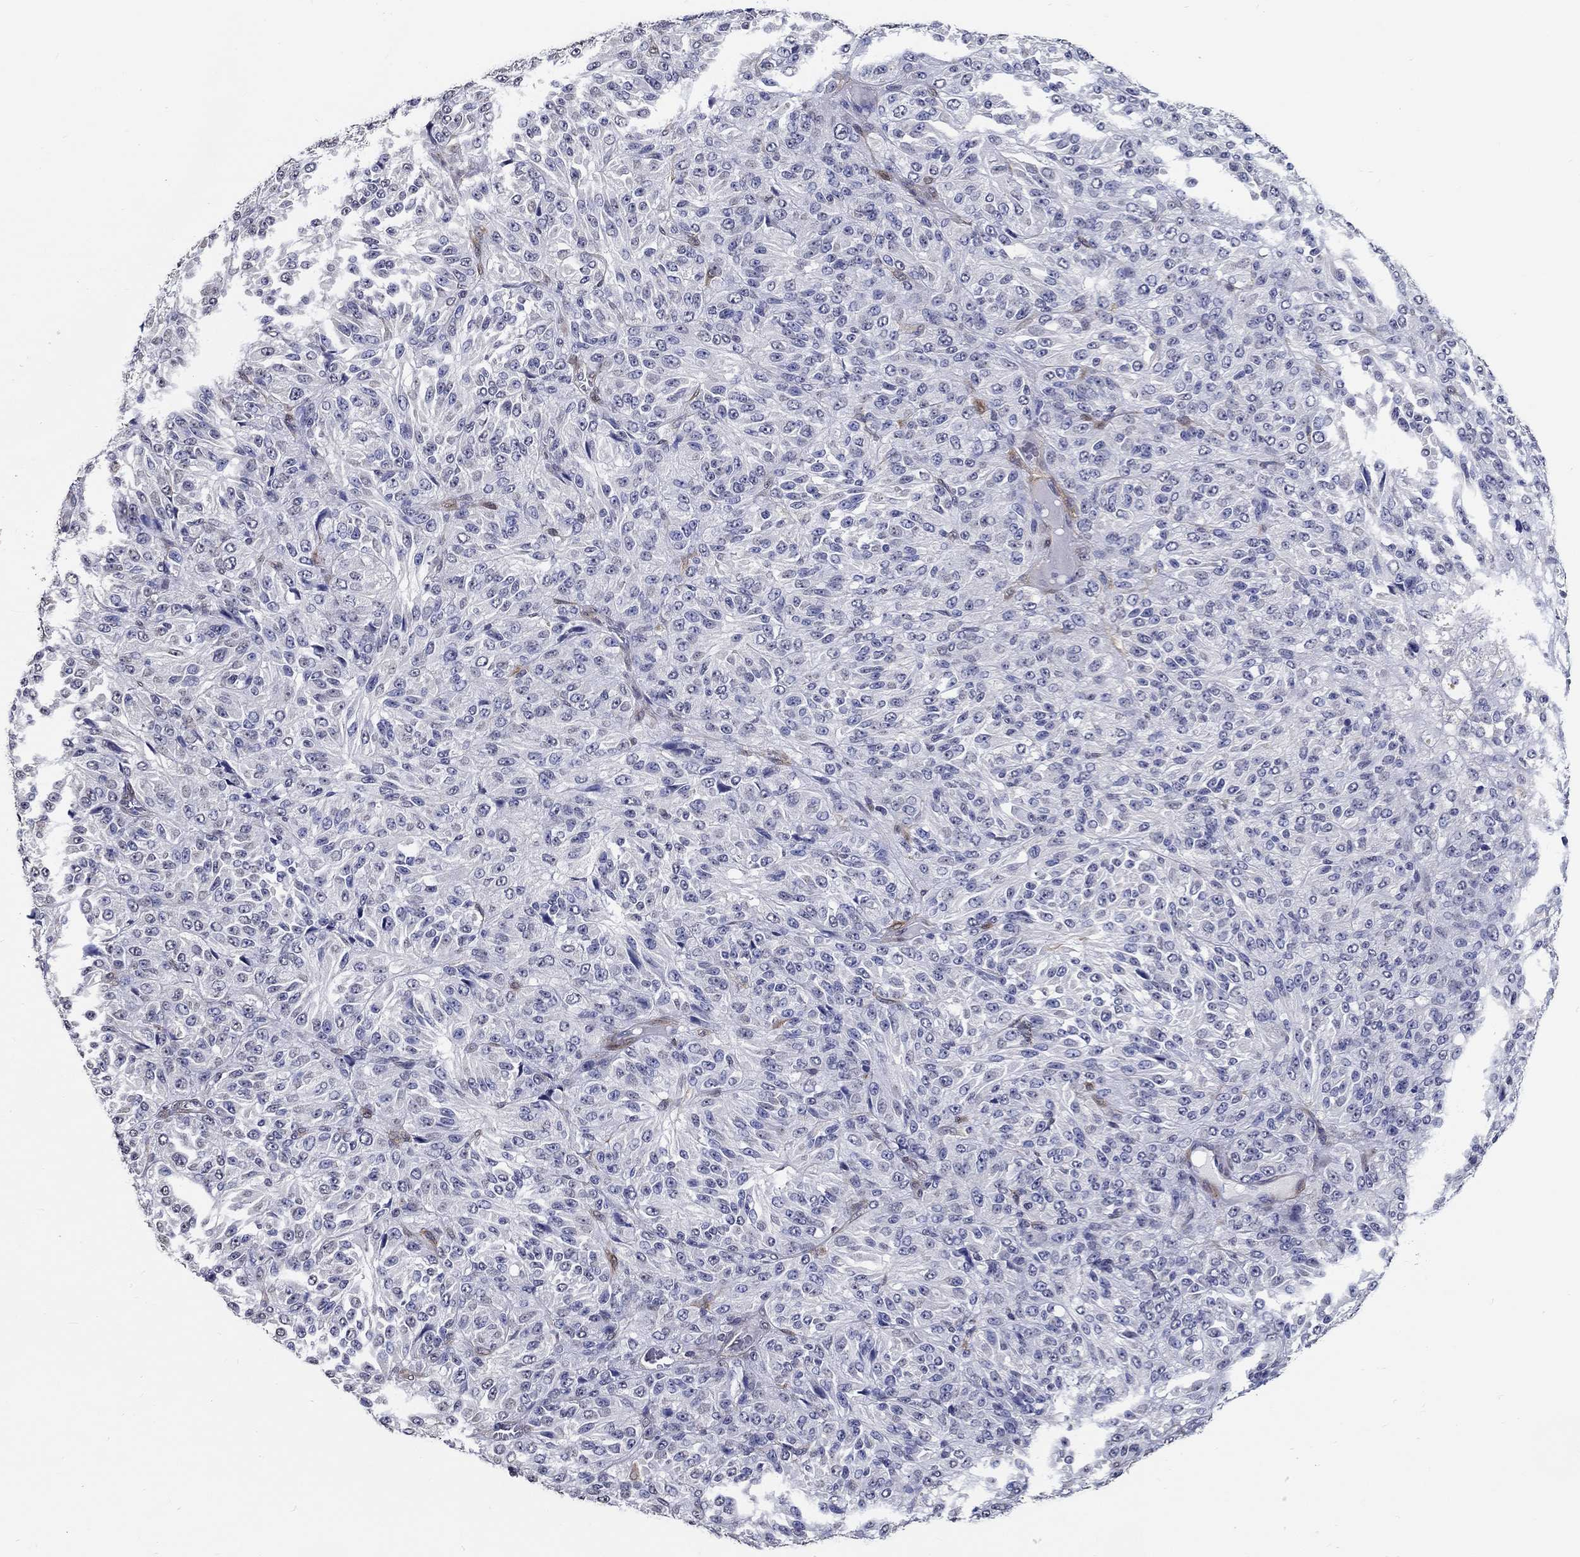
{"staining": {"intensity": "negative", "quantity": "none", "location": "none"}, "tissue": "melanoma", "cell_type": "Tumor cells", "image_type": "cancer", "snomed": [{"axis": "morphology", "description": "Malignant melanoma, Metastatic site"}, {"axis": "topography", "description": "Brain"}], "caption": "There is no significant staining in tumor cells of melanoma.", "gene": "PDE1B", "patient": {"sex": "female", "age": 56}}